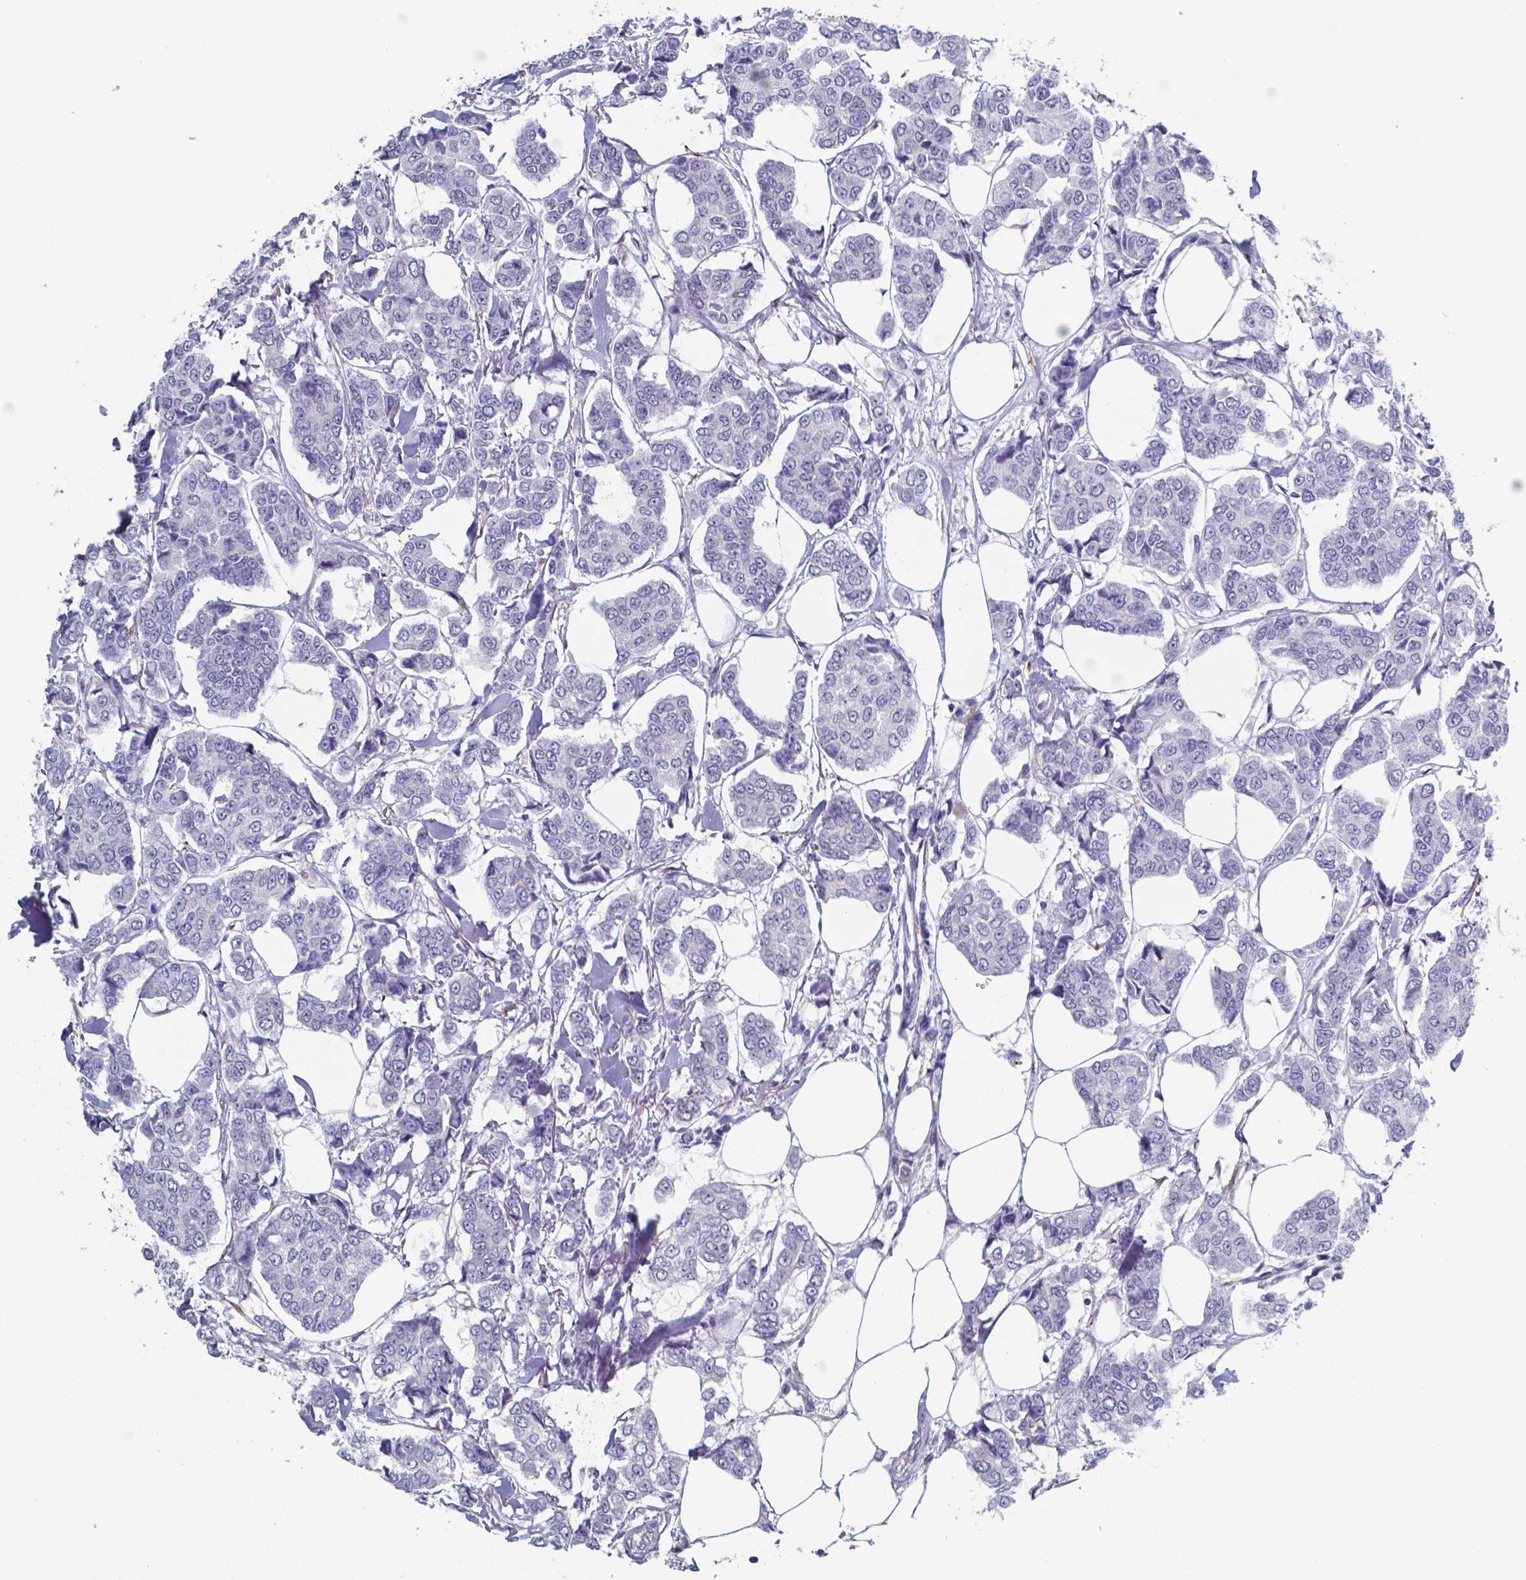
{"staining": {"intensity": "negative", "quantity": "none", "location": "none"}, "tissue": "breast cancer", "cell_type": "Tumor cells", "image_type": "cancer", "snomed": [{"axis": "morphology", "description": "Duct carcinoma"}, {"axis": "topography", "description": "Breast"}], "caption": "Immunohistochemistry (IHC) histopathology image of breast invasive ductal carcinoma stained for a protein (brown), which reveals no expression in tumor cells.", "gene": "PLA2R1", "patient": {"sex": "female", "age": 94}}